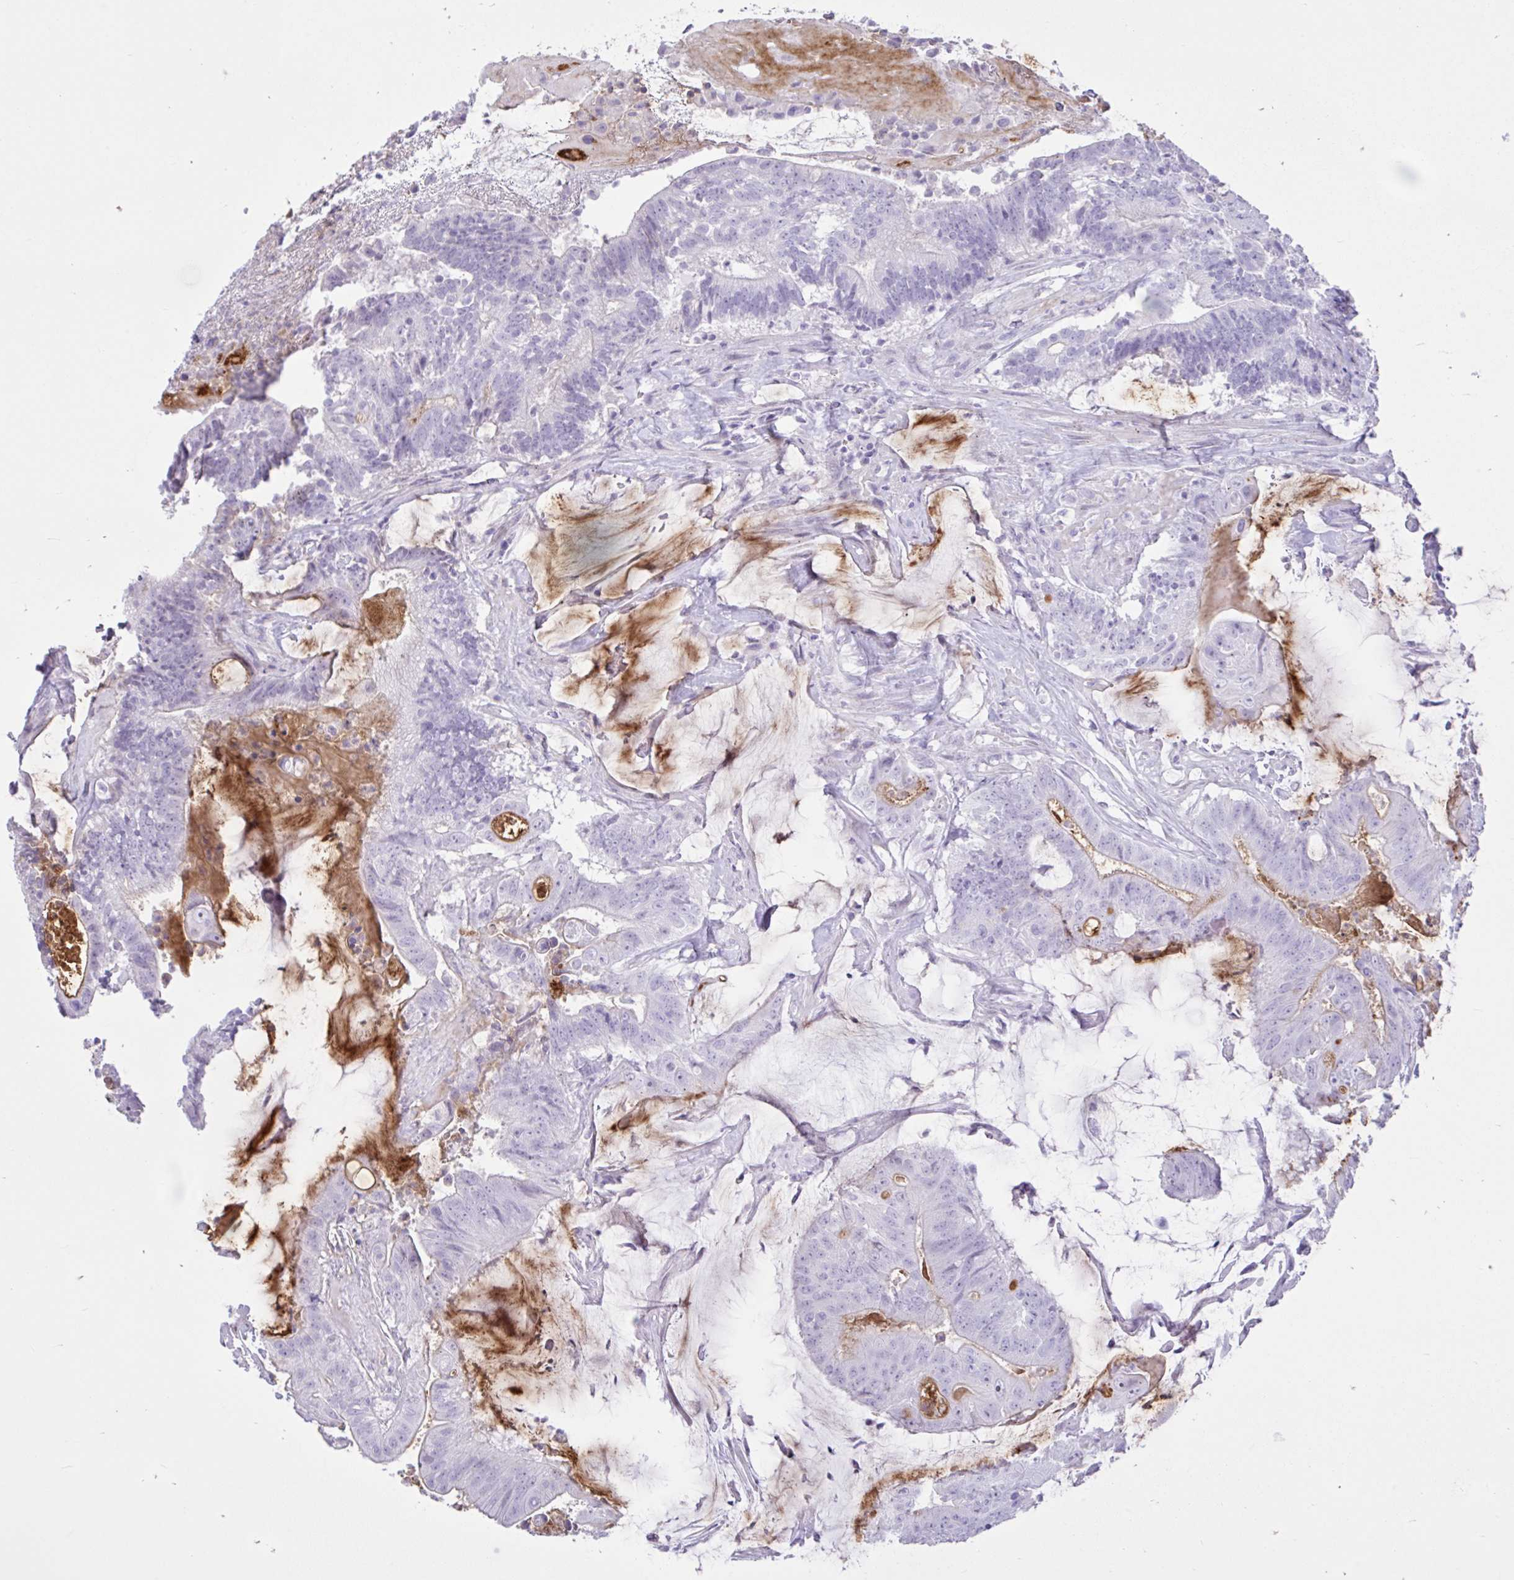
{"staining": {"intensity": "negative", "quantity": "none", "location": "none"}, "tissue": "colorectal cancer", "cell_type": "Tumor cells", "image_type": "cancer", "snomed": [{"axis": "morphology", "description": "Adenocarcinoma, NOS"}, {"axis": "topography", "description": "Colon"}], "caption": "Immunohistochemistry (IHC) histopathology image of neoplastic tissue: human adenocarcinoma (colorectal) stained with DAB shows no significant protein positivity in tumor cells.", "gene": "REEP1", "patient": {"sex": "female", "age": 43}}